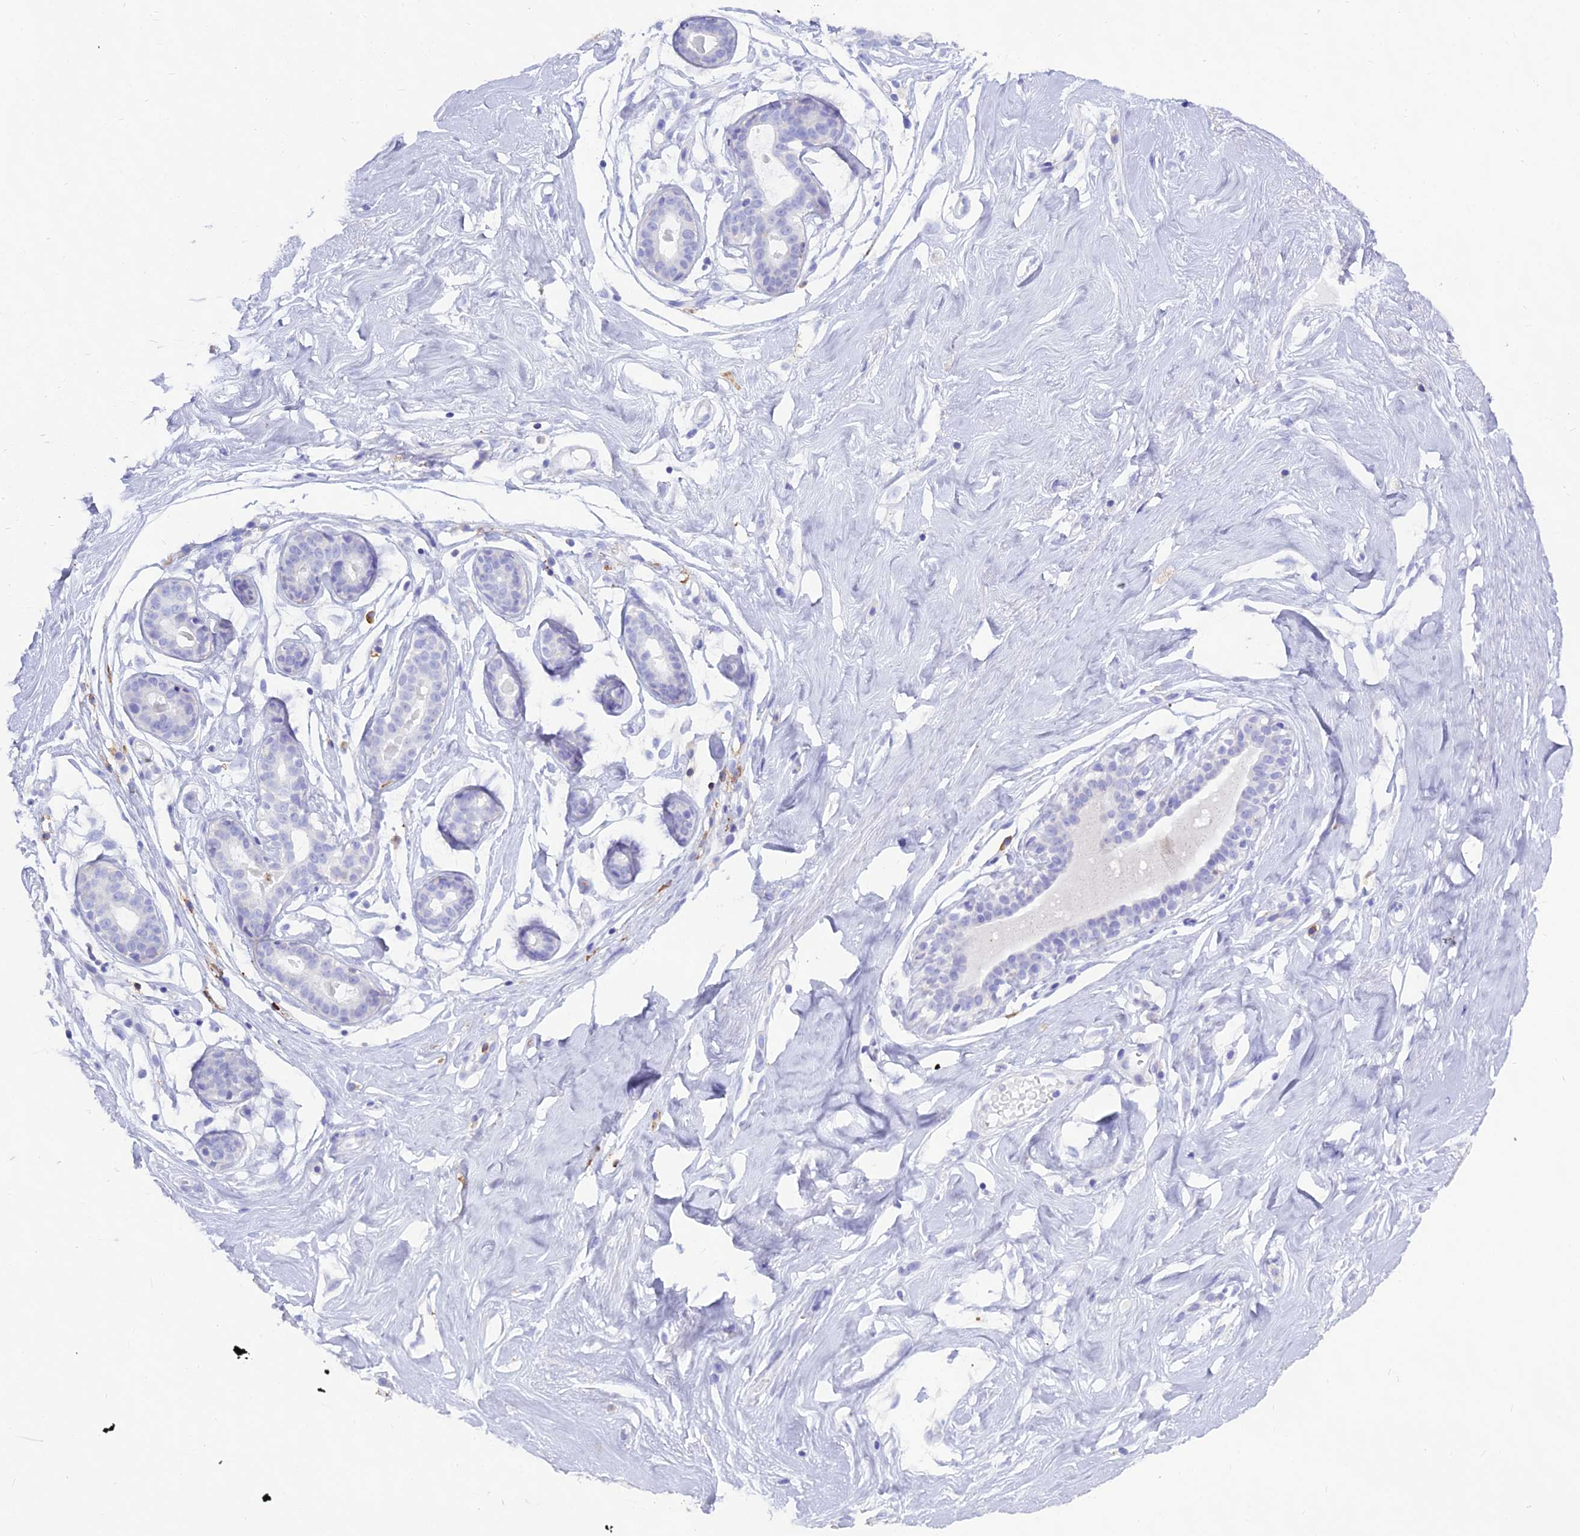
{"staining": {"intensity": "negative", "quantity": "none", "location": "none"}, "tissue": "breast", "cell_type": "Adipocytes", "image_type": "normal", "snomed": [{"axis": "morphology", "description": "Normal tissue, NOS"}, {"axis": "morphology", "description": "Adenoma, NOS"}, {"axis": "topography", "description": "Breast"}], "caption": "IHC histopathology image of normal breast: breast stained with DAB shows no significant protein positivity in adipocytes. The staining was performed using DAB to visualize the protein expression in brown, while the nuclei were stained in blue with hematoxylin (Magnification: 20x).", "gene": "CD5", "patient": {"sex": "female", "age": 23}}